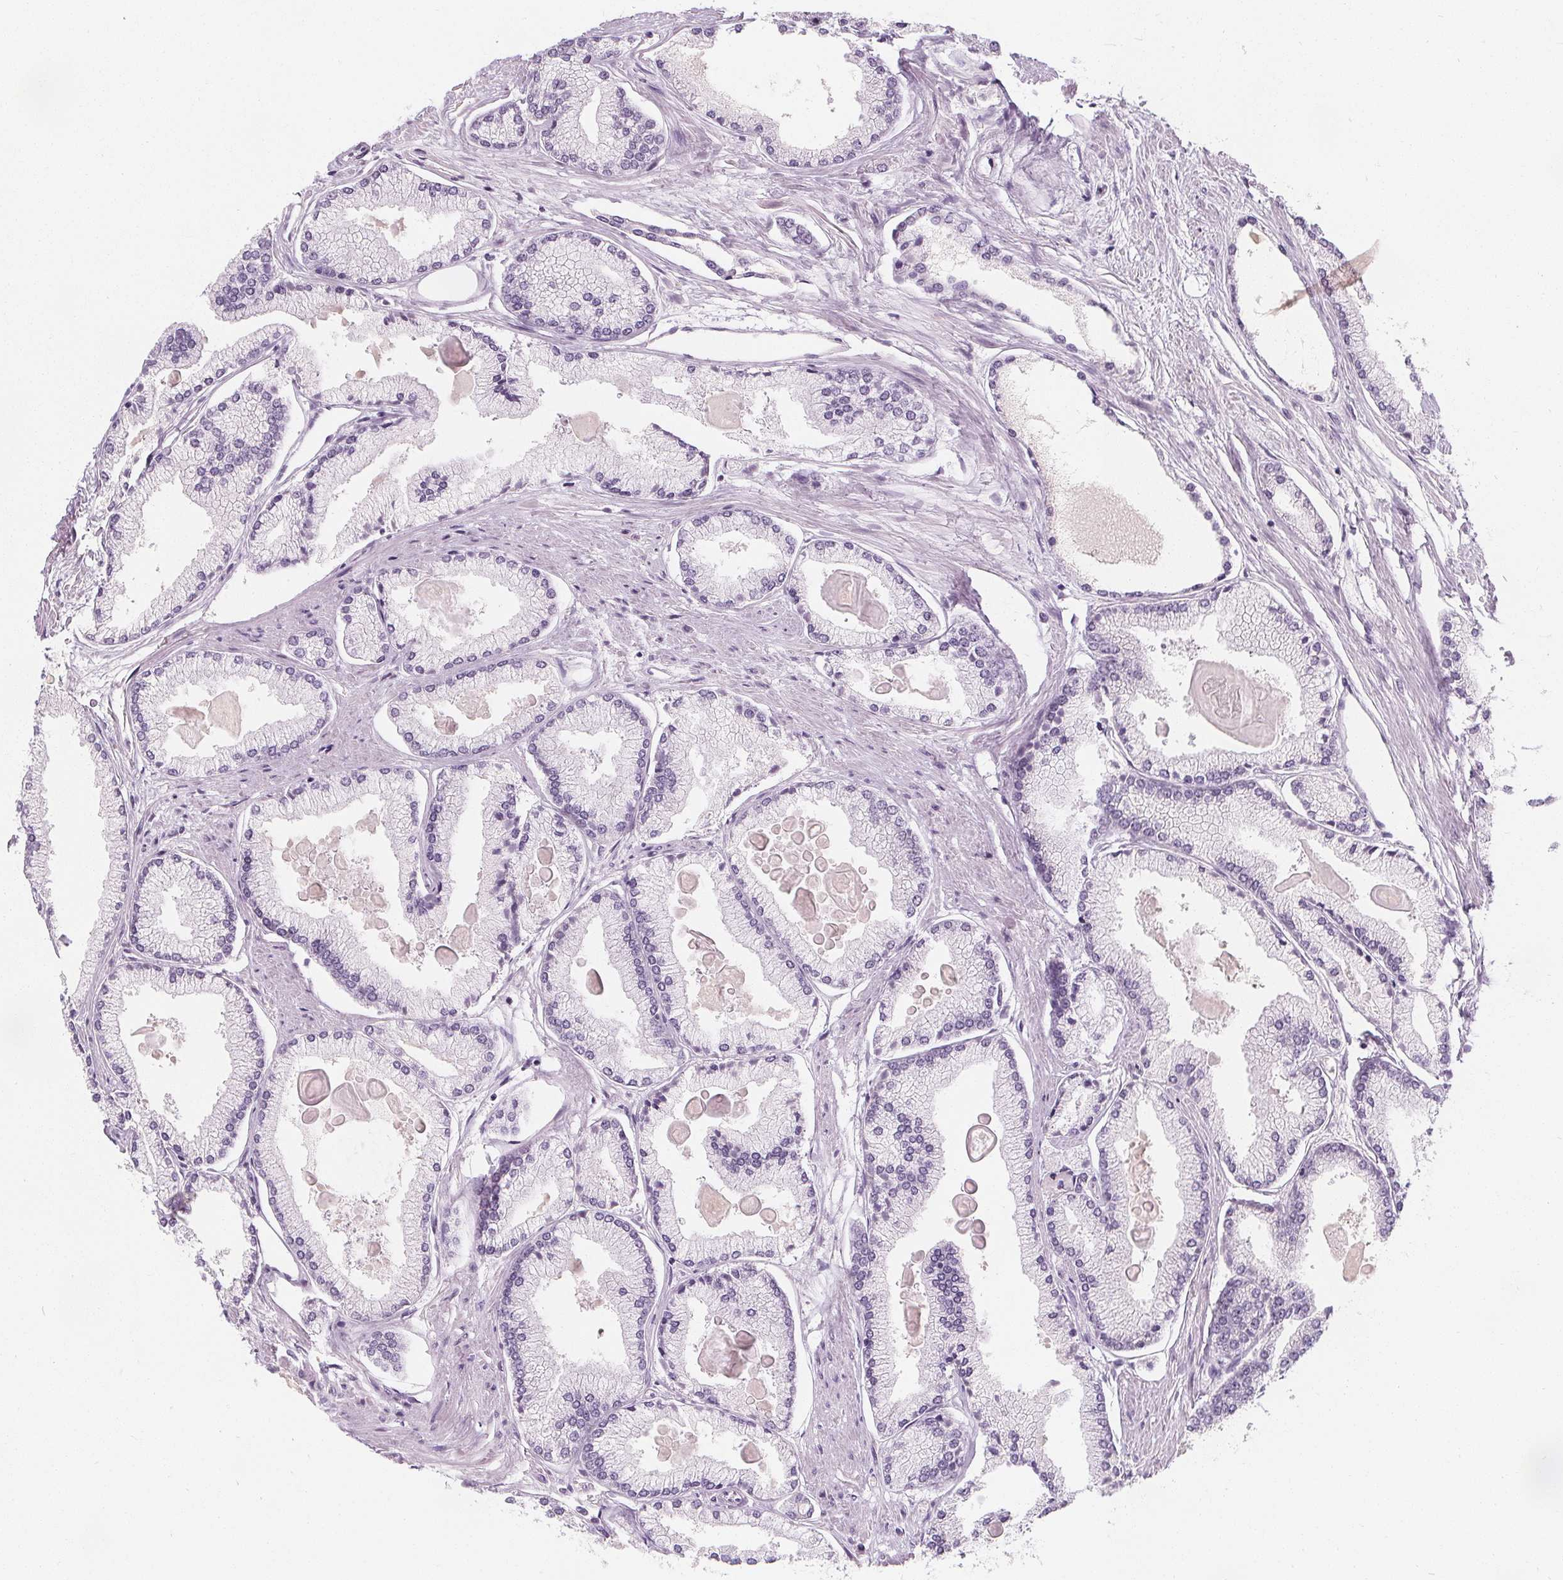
{"staining": {"intensity": "negative", "quantity": "none", "location": "none"}, "tissue": "prostate cancer", "cell_type": "Tumor cells", "image_type": "cancer", "snomed": [{"axis": "morphology", "description": "Adenocarcinoma, High grade"}, {"axis": "topography", "description": "Prostate"}], "caption": "The IHC photomicrograph has no significant positivity in tumor cells of prostate cancer (adenocarcinoma (high-grade)) tissue.", "gene": "DBX2", "patient": {"sex": "male", "age": 68}}